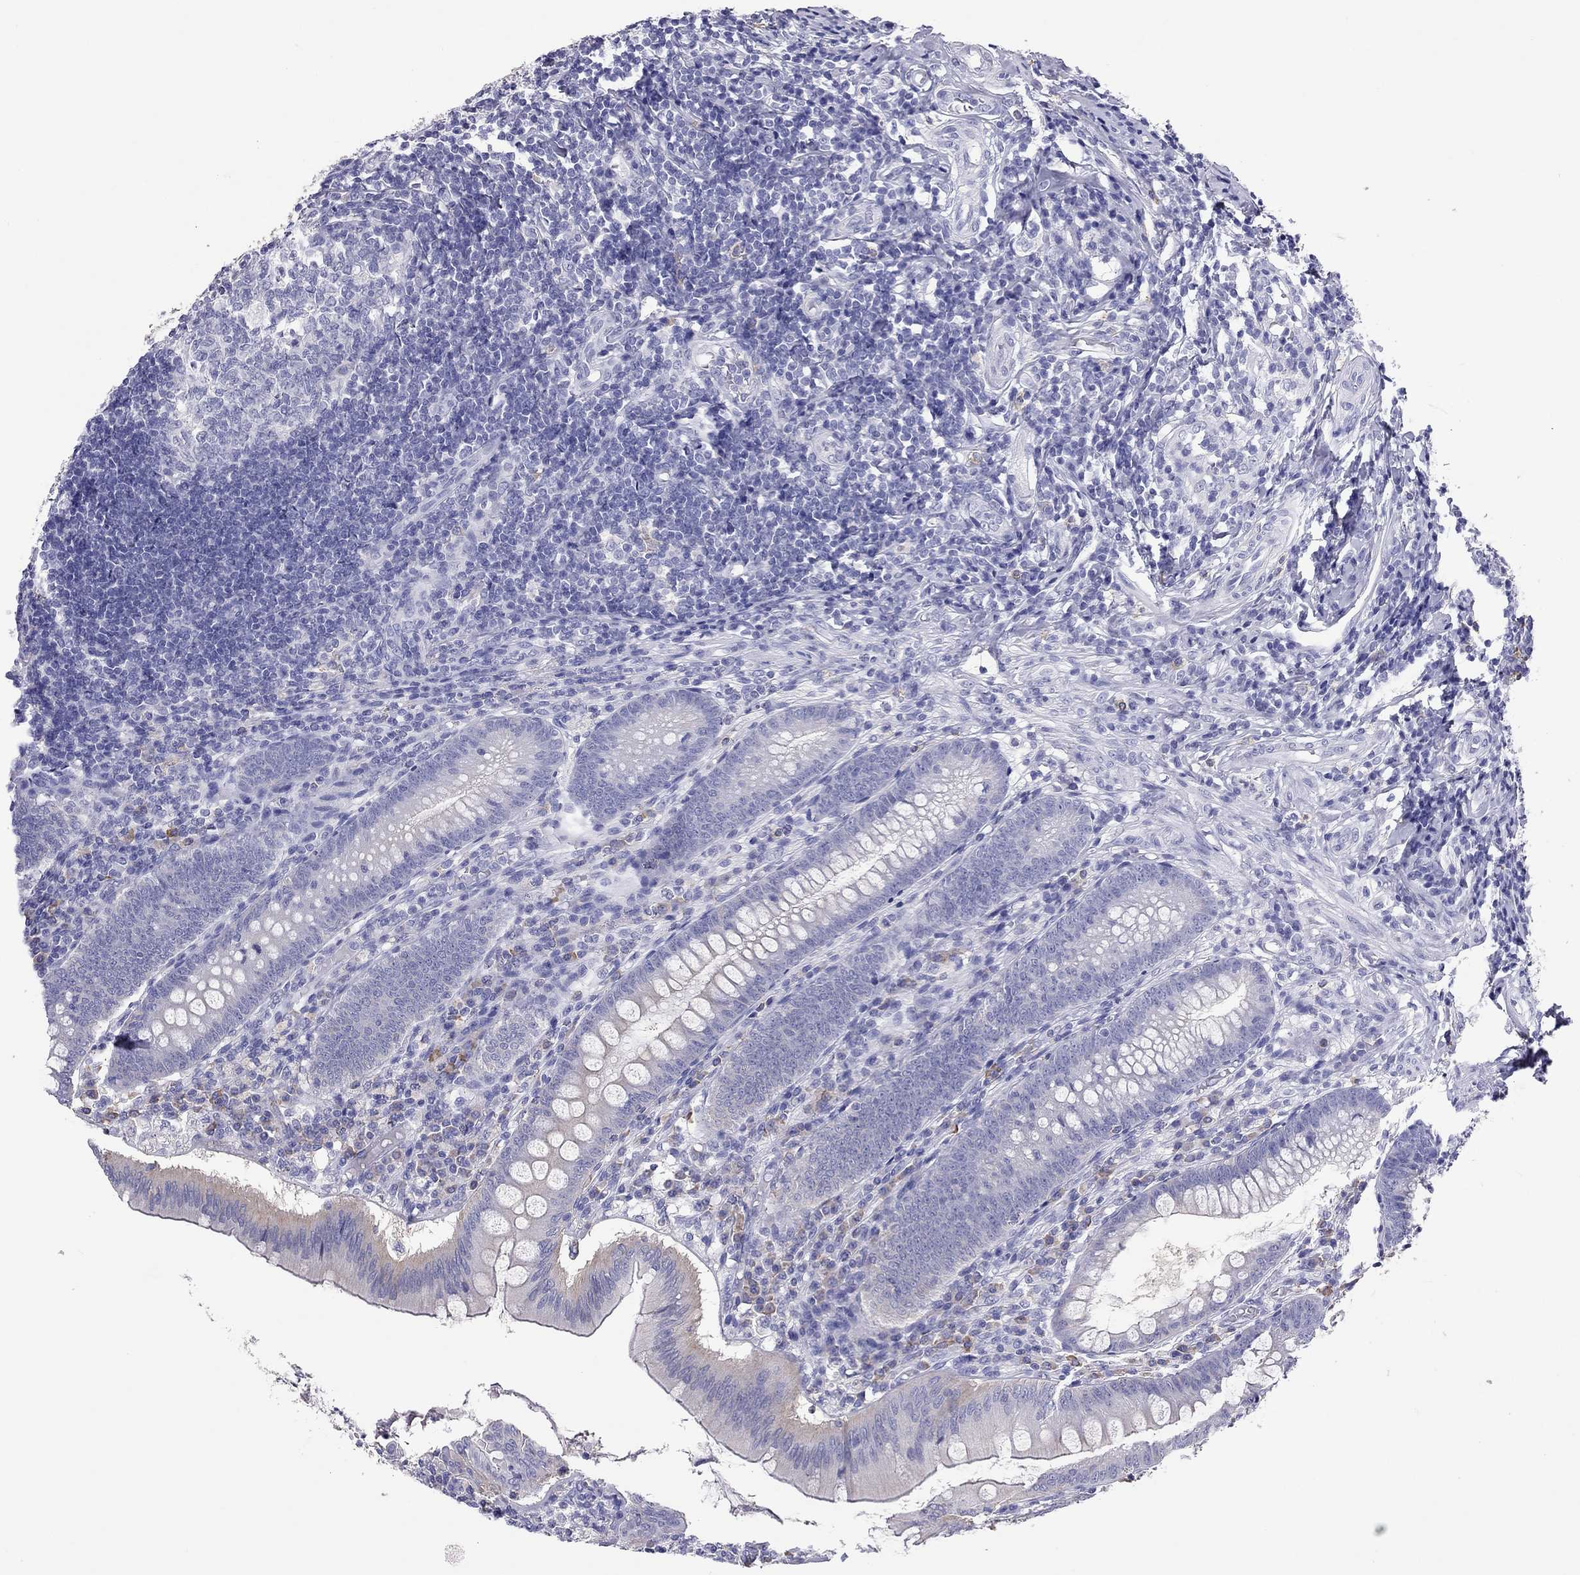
{"staining": {"intensity": "negative", "quantity": "none", "location": "none"}, "tissue": "appendix", "cell_type": "Glandular cells", "image_type": "normal", "snomed": [{"axis": "morphology", "description": "Normal tissue, NOS"}, {"axis": "morphology", "description": "Inflammation, NOS"}, {"axis": "topography", "description": "Appendix"}], "caption": "Image shows no protein positivity in glandular cells of normal appendix. Brightfield microscopy of immunohistochemistry stained with DAB (brown) and hematoxylin (blue), captured at high magnification.", "gene": "CALHM1", "patient": {"sex": "male", "age": 16}}